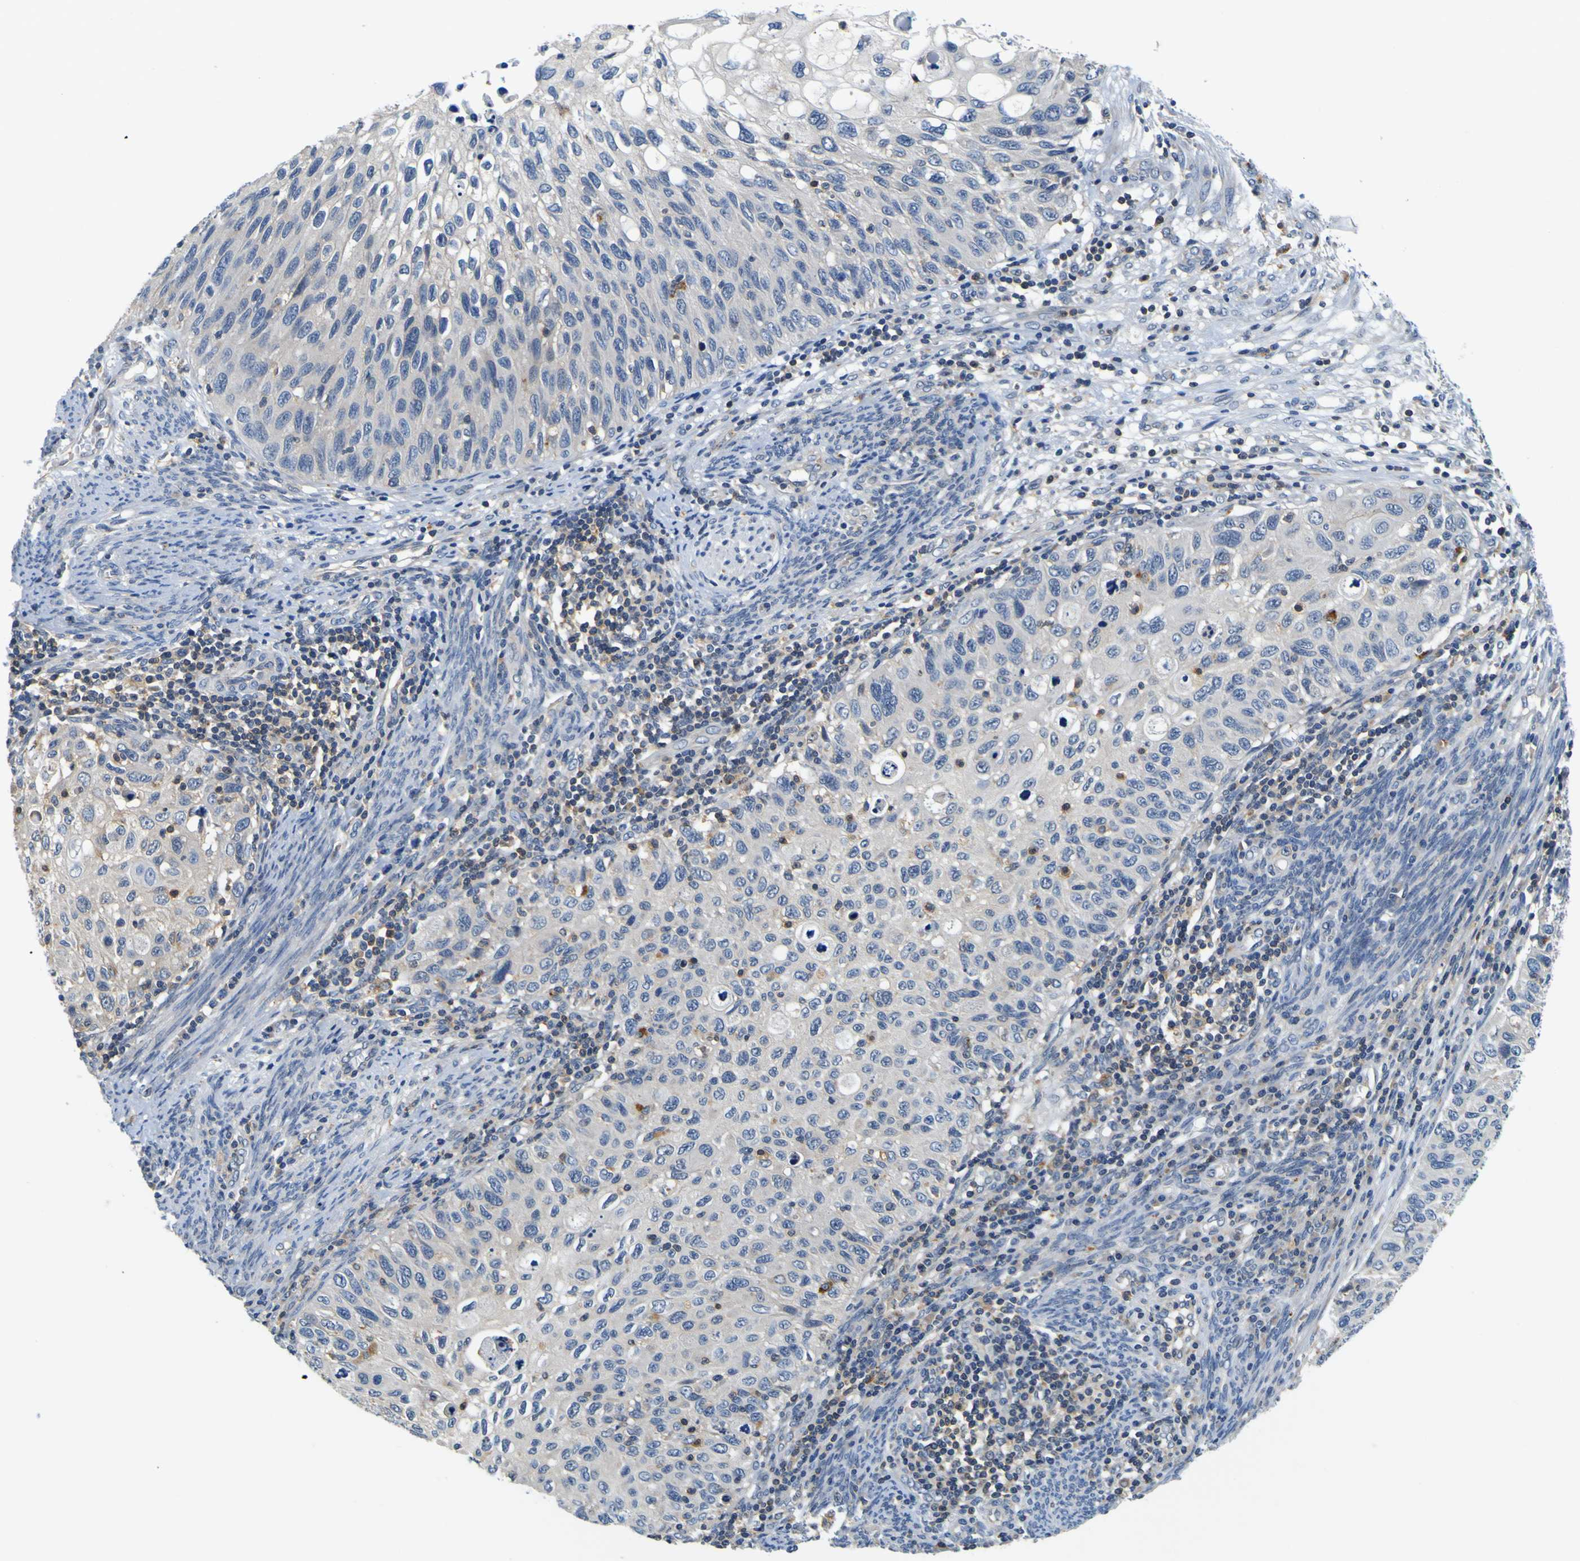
{"staining": {"intensity": "moderate", "quantity": "<25%", "location": "cytoplasmic/membranous"}, "tissue": "cervical cancer", "cell_type": "Tumor cells", "image_type": "cancer", "snomed": [{"axis": "morphology", "description": "Squamous cell carcinoma, NOS"}, {"axis": "topography", "description": "Cervix"}], "caption": "Protein staining displays moderate cytoplasmic/membranous positivity in approximately <25% of tumor cells in cervical squamous cell carcinoma.", "gene": "TNIK", "patient": {"sex": "female", "age": 70}}